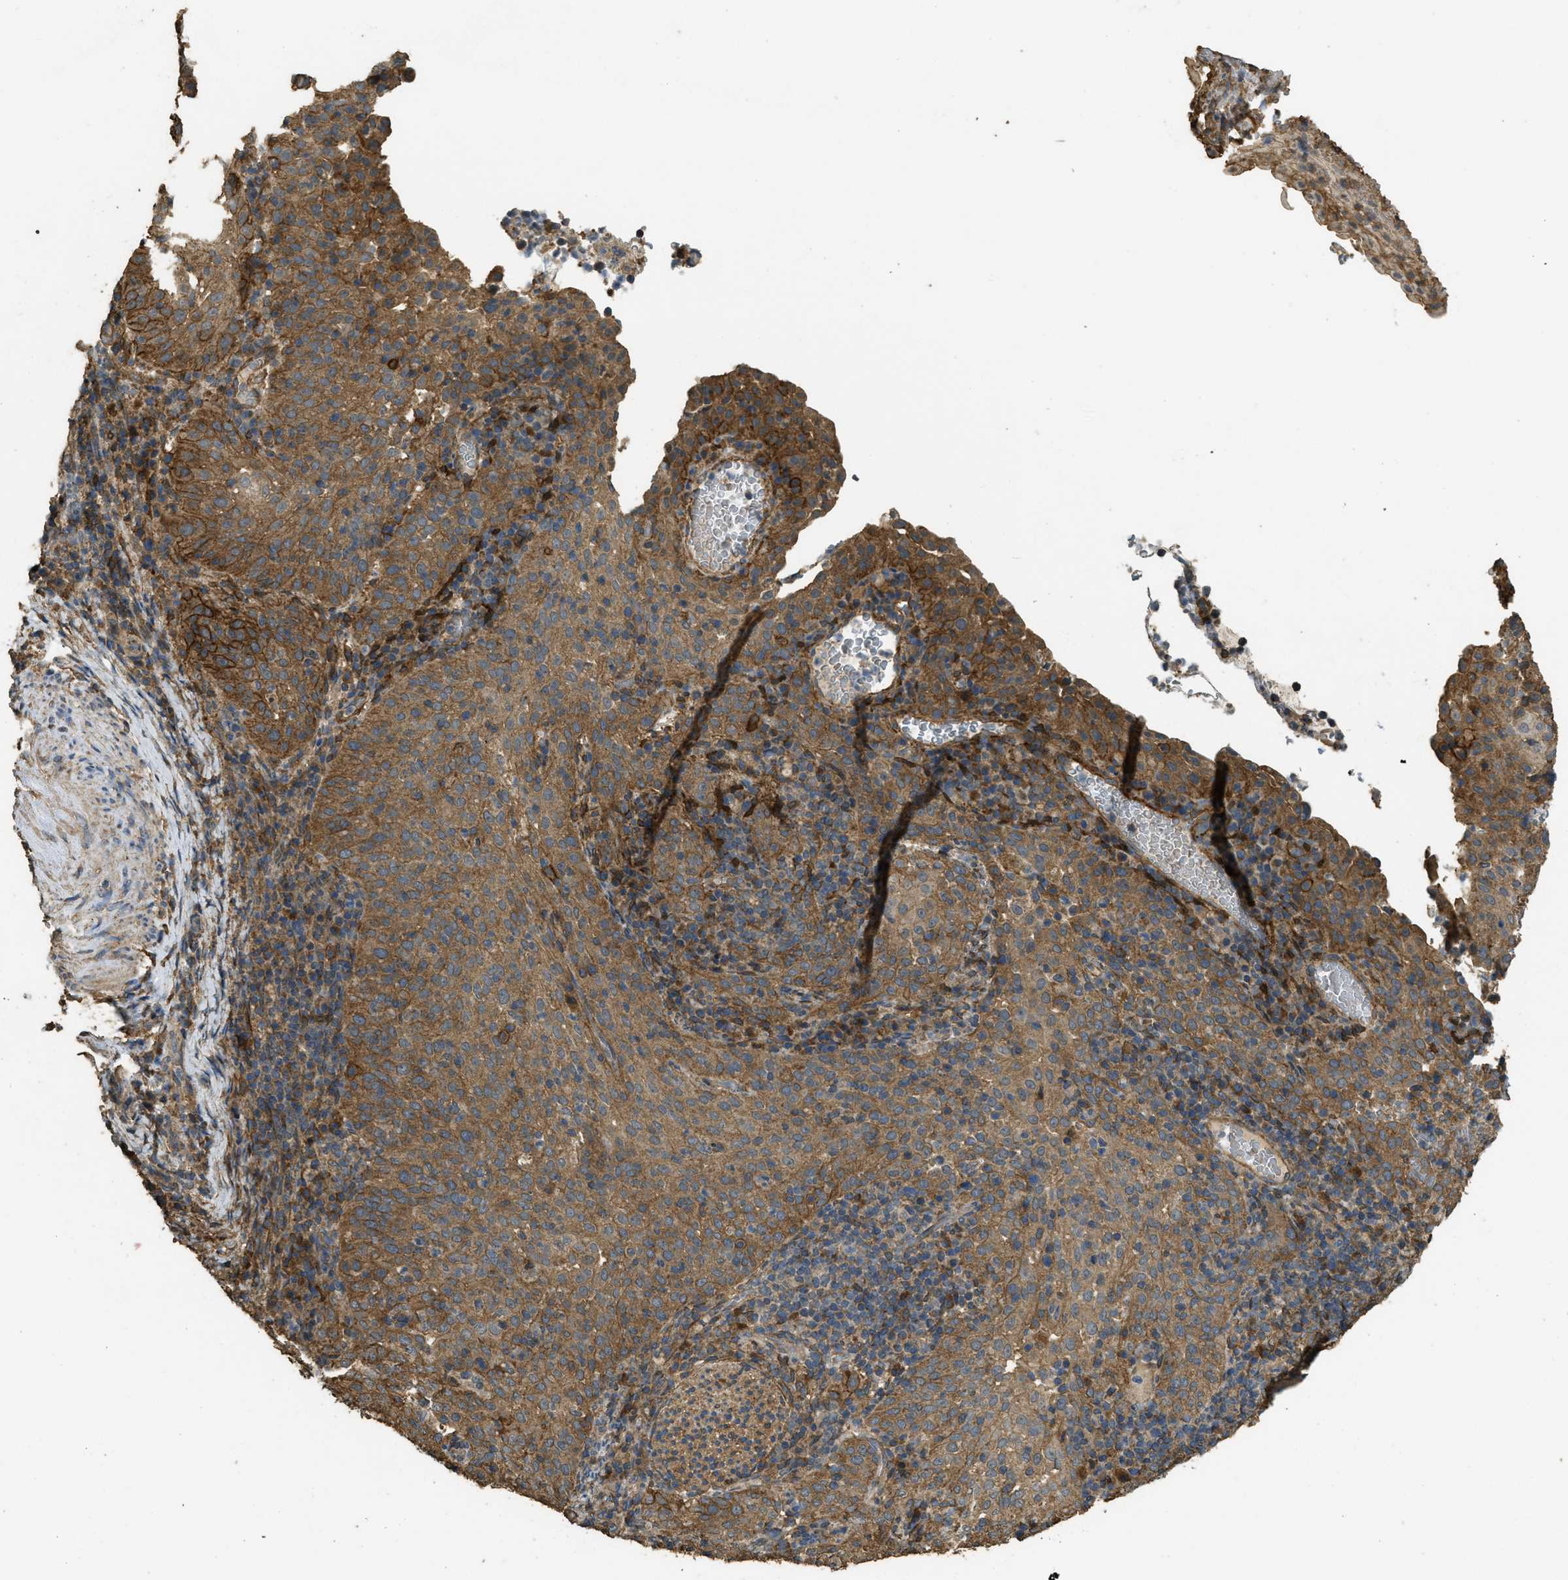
{"staining": {"intensity": "moderate", "quantity": ">75%", "location": "cytoplasmic/membranous"}, "tissue": "cervical cancer", "cell_type": "Tumor cells", "image_type": "cancer", "snomed": [{"axis": "morphology", "description": "Squamous cell carcinoma, NOS"}, {"axis": "topography", "description": "Cervix"}], "caption": "DAB (3,3'-diaminobenzidine) immunohistochemical staining of squamous cell carcinoma (cervical) demonstrates moderate cytoplasmic/membranous protein positivity in approximately >75% of tumor cells. (Stains: DAB in brown, nuclei in blue, Microscopy: brightfield microscopy at high magnification).", "gene": "CD276", "patient": {"sex": "female", "age": 51}}